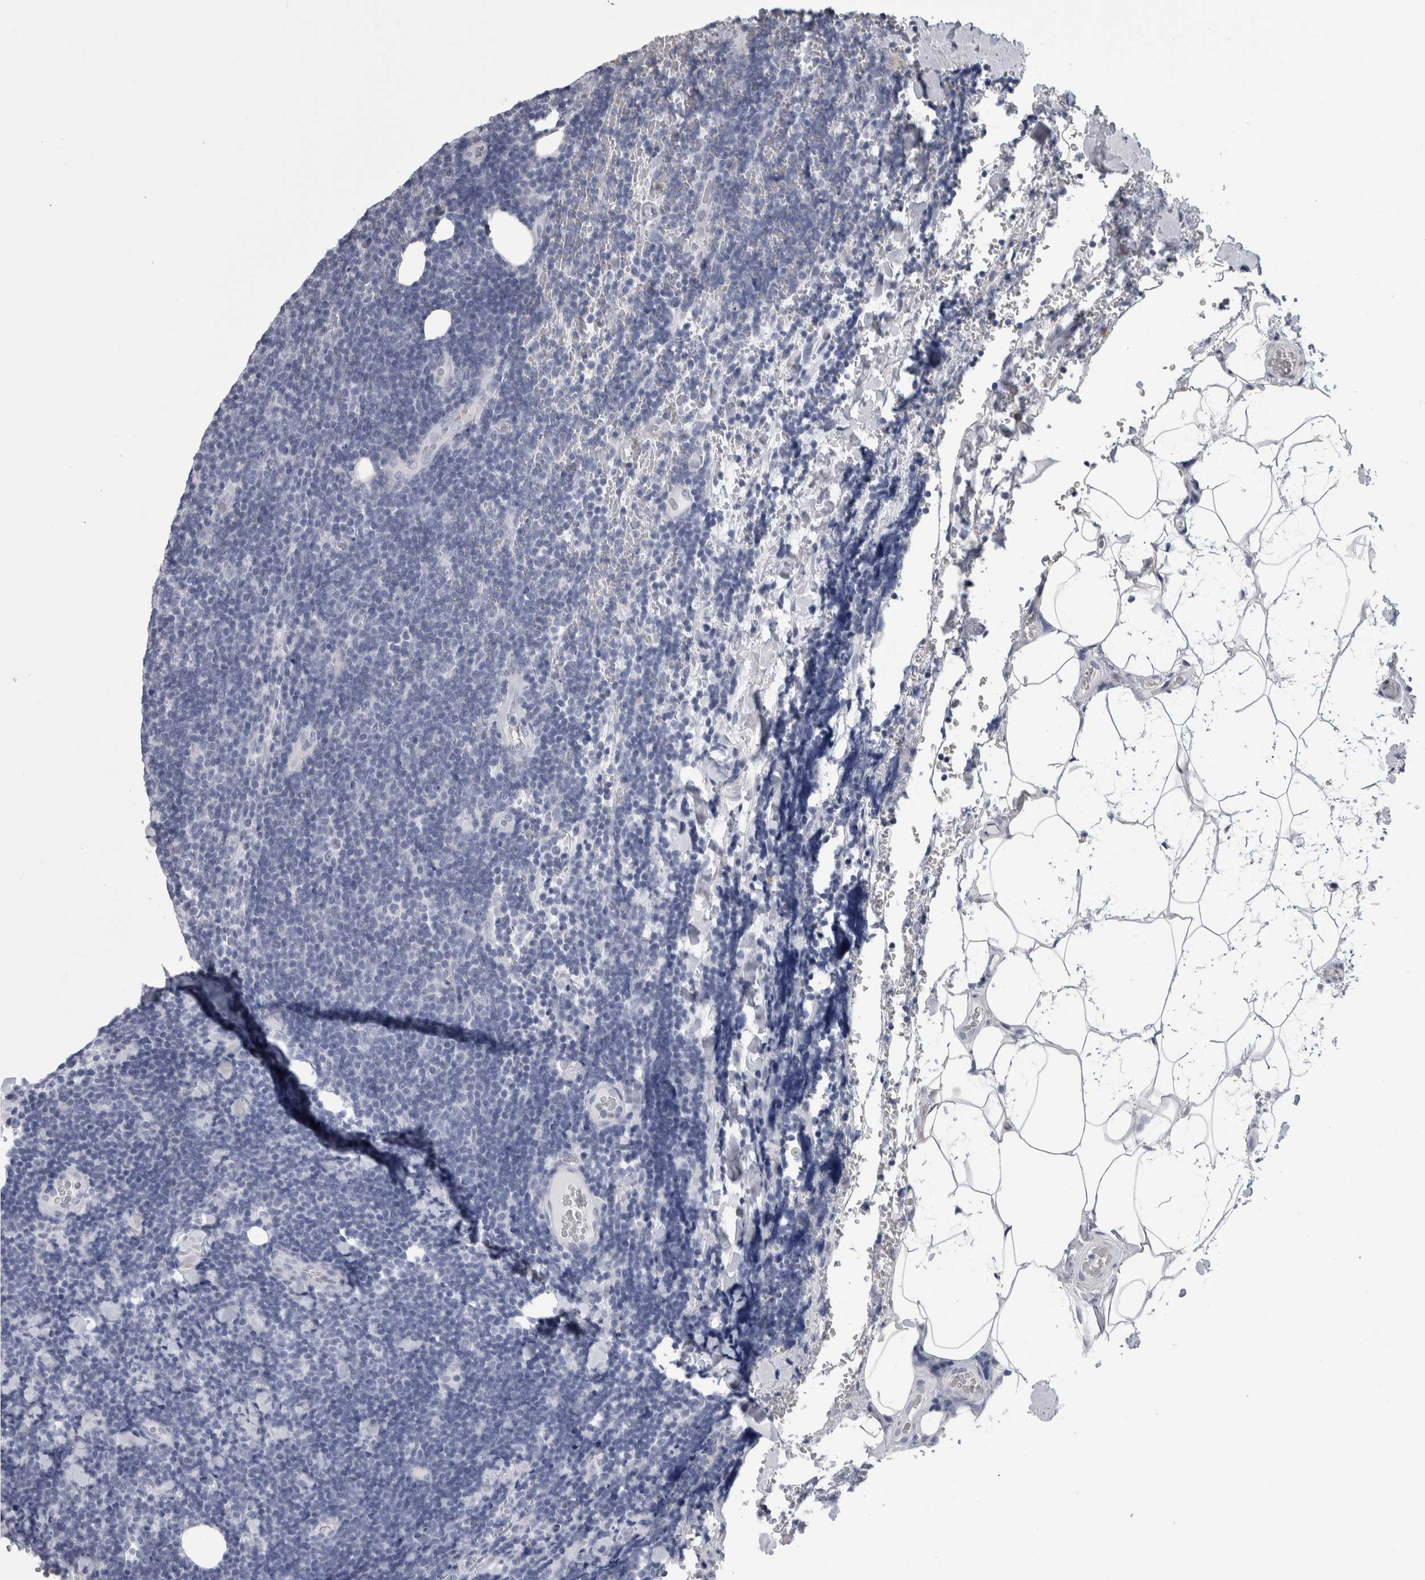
{"staining": {"intensity": "negative", "quantity": "none", "location": "none"}, "tissue": "lymphoma", "cell_type": "Tumor cells", "image_type": "cancer", "snomed": [{"axis": "morphology", "description": "Malignant lymphoma, non-Hodgkin's type, Low grade"}, {"axis": "topography", "description": "Lymph node"}], "caption": "Protein analysis of low-grade malignant lymphoma, non-Hodgkin's type shows no significant expression in tumor cells.", "gene": "ALDH8A1", "patient": {"sex": "male", "age": 66}}